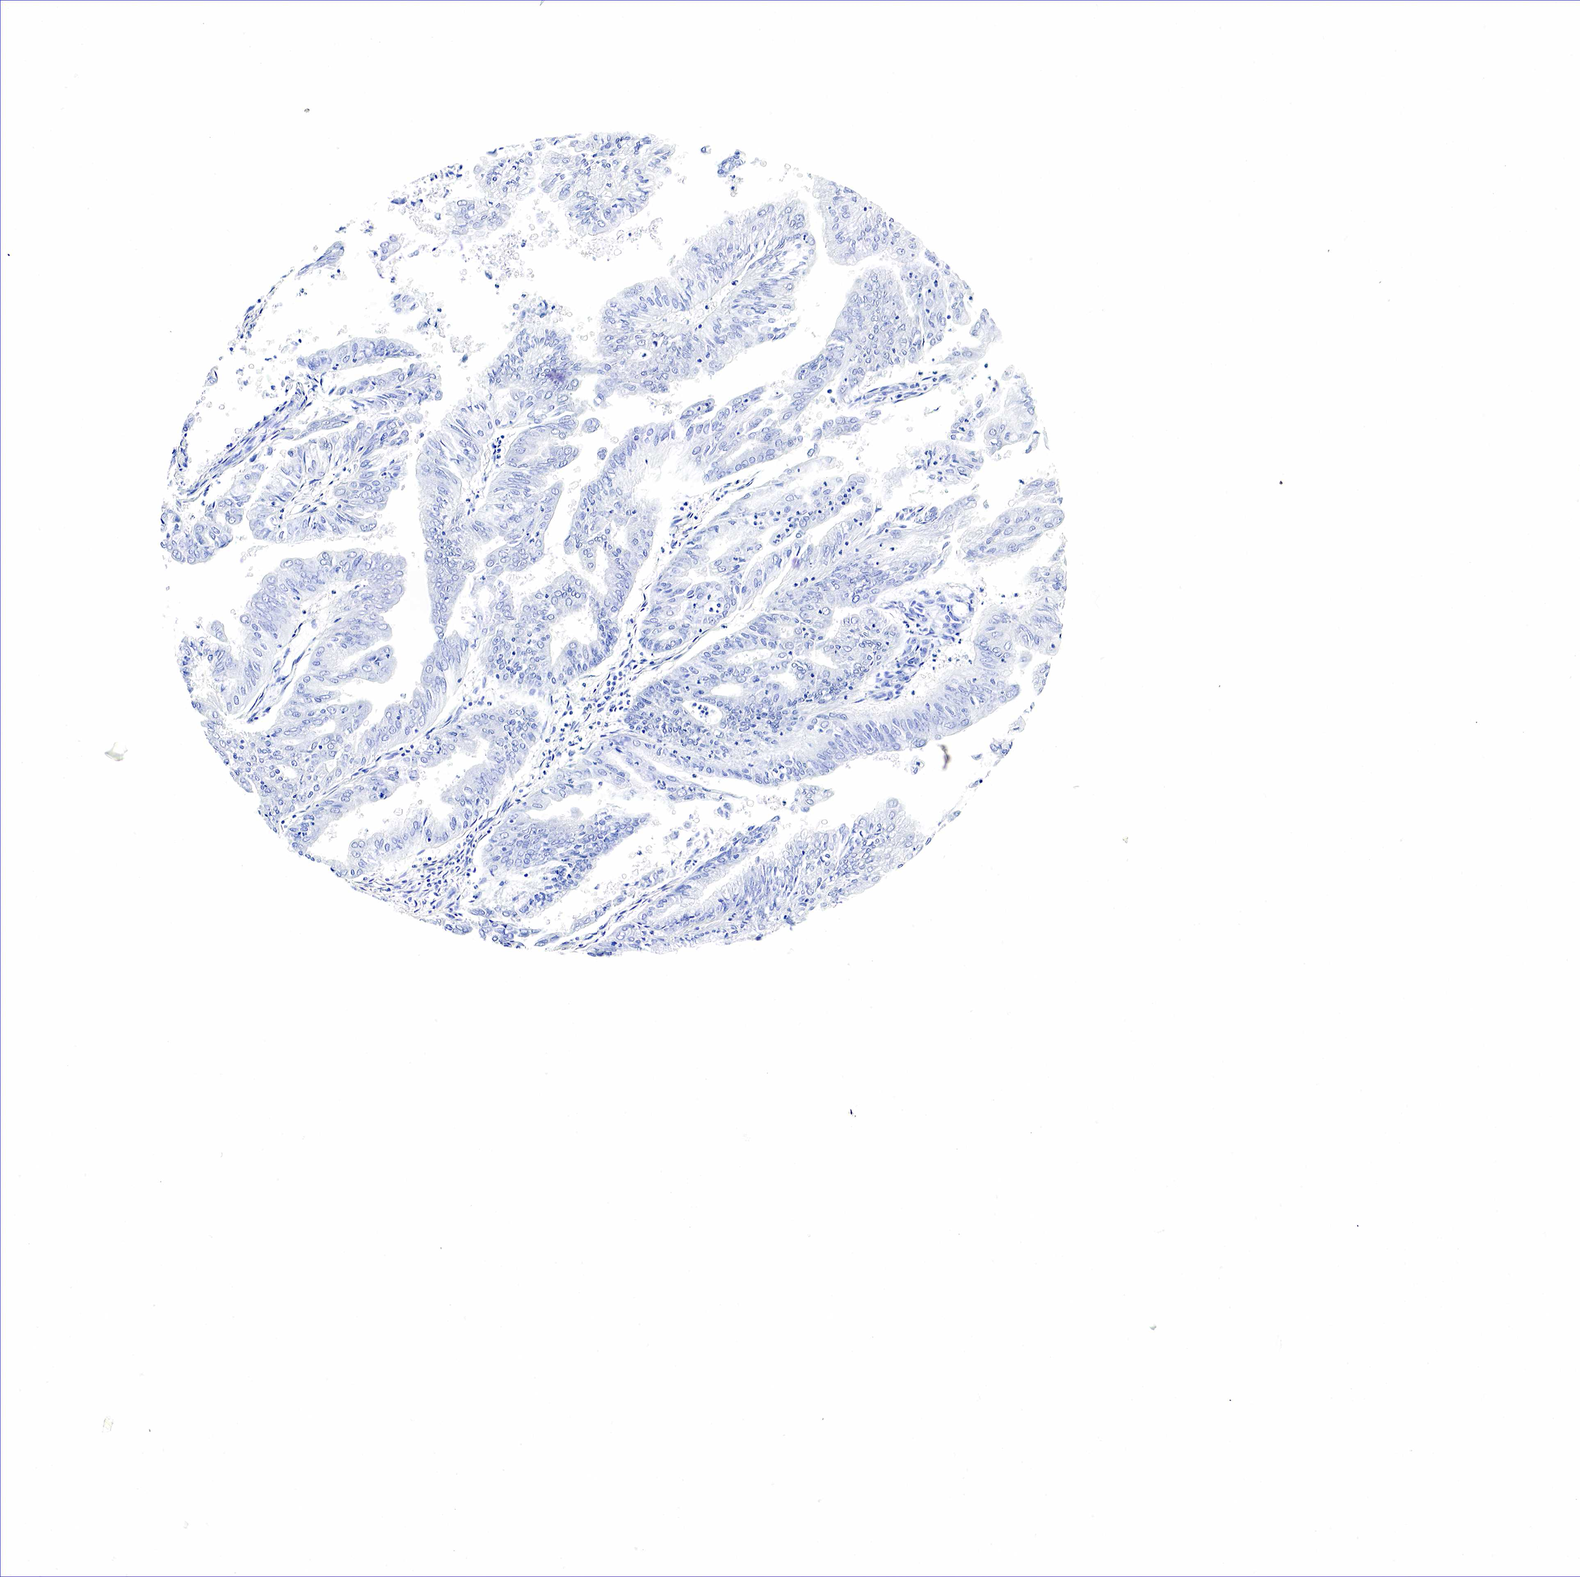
{"staining": {"intensity": "negative", "quantity": "none", "location": "none"}, "tissue": "endometrial cancer", "cell_type": "Tumor cells", "image_type": "cancer", "snomed": [{"axis": "morphology", "description": "Adenocarcinoma, NOS"}, {"axis": "topography", "description": "Endometrium"}], "caption": "IHC histopathology image of neoplastic tissue: human endometrial cancer stained with DAB (3,3'-diaminobenzidine) reveals no significant protein positivity in tumor cells.", "gene": "GAST", "patient": {"sex": "female", "age": 79}}